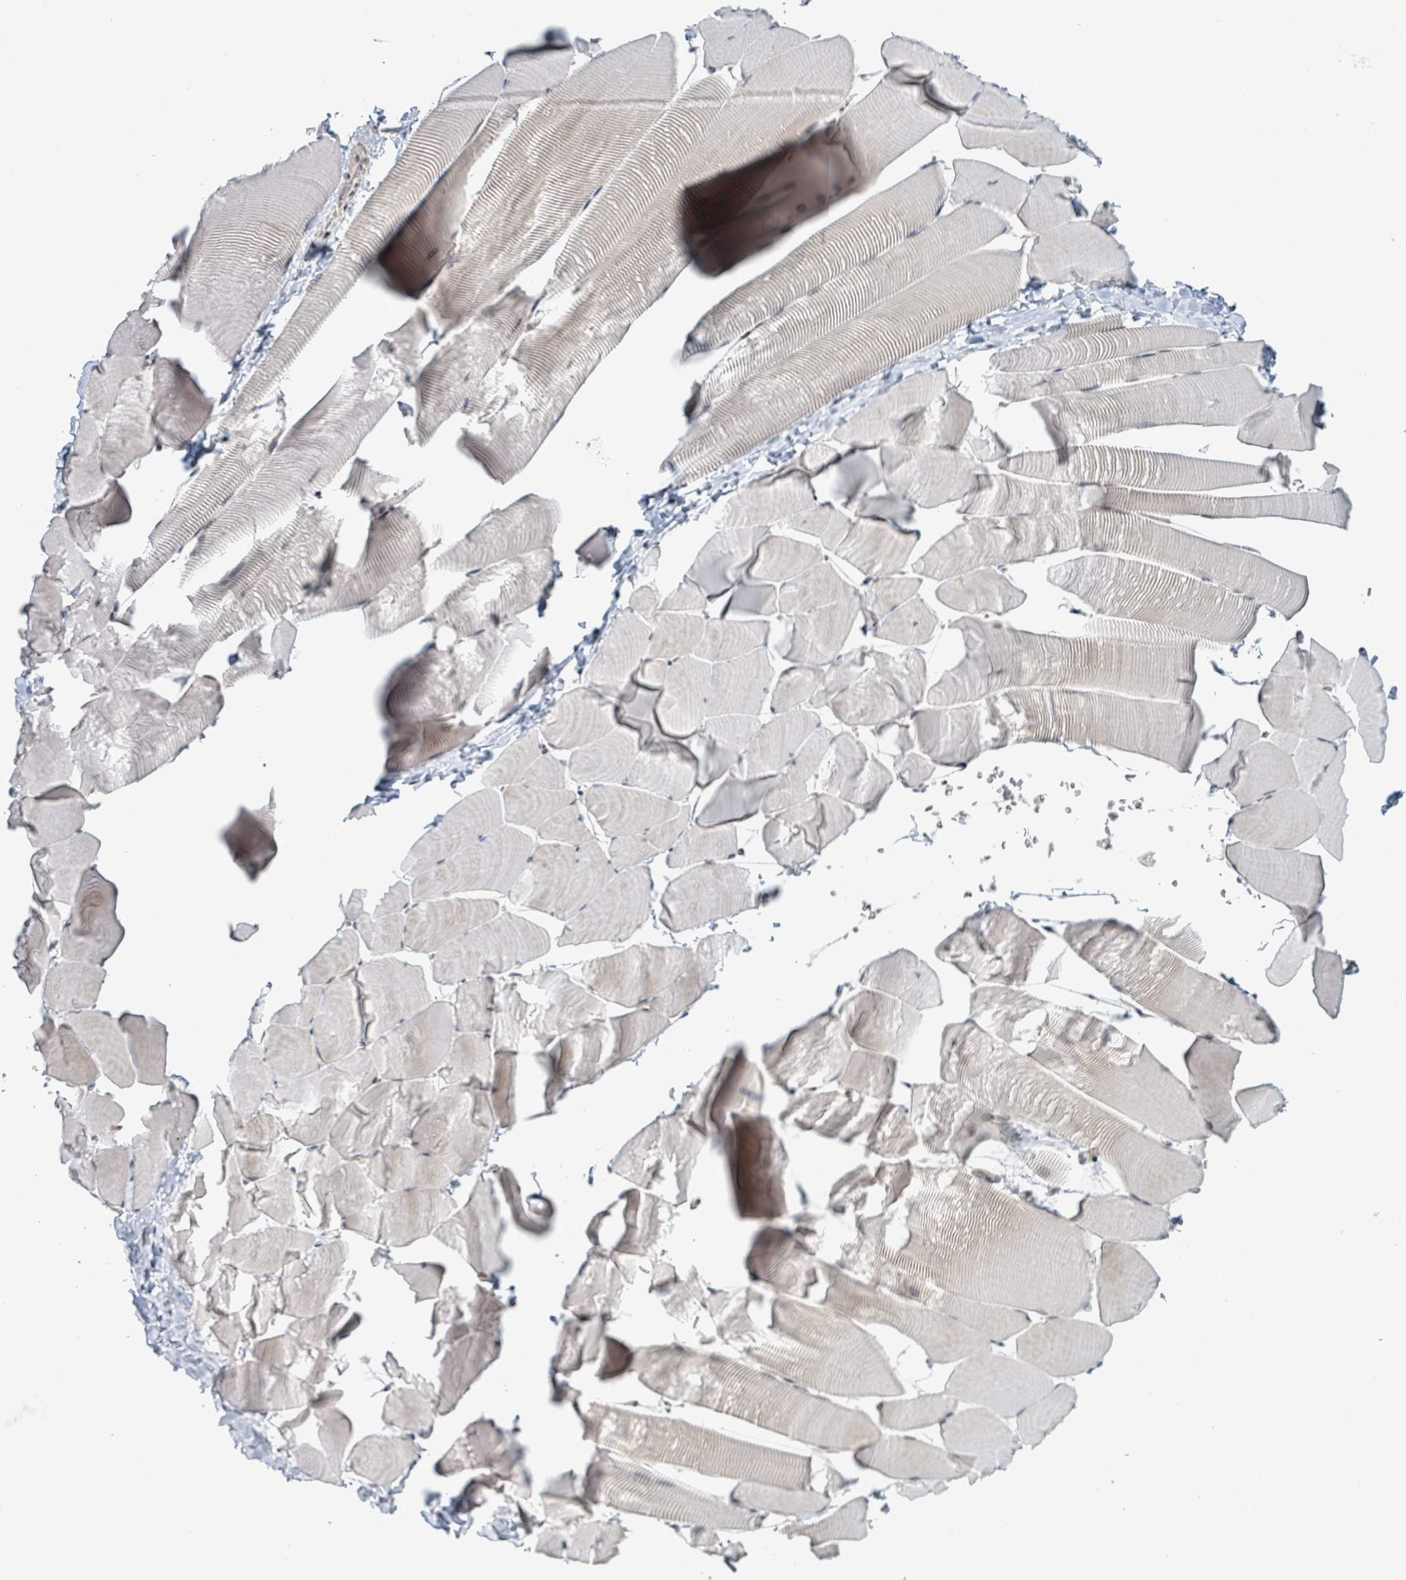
{"staining": {"intensity": "weak", "quantity": "<25%", "location": "cytoplasmic/membranous"}, "tissue": "skeletal muscle", "cell_type": "Myocytes", "image_type": "normal", "snomed": [{"axis": "morphology", "description": "Normal tissue, NOS"}, {"axis": "topography", "description": "Skeletal muscle"}], "caption": "Human skeletal muscle stained for a protein using immunohistochemistry (IHC) displays no expression in myocytes.", "gene": "RPL32", "patient": {"sex": "male", "age": 25}}